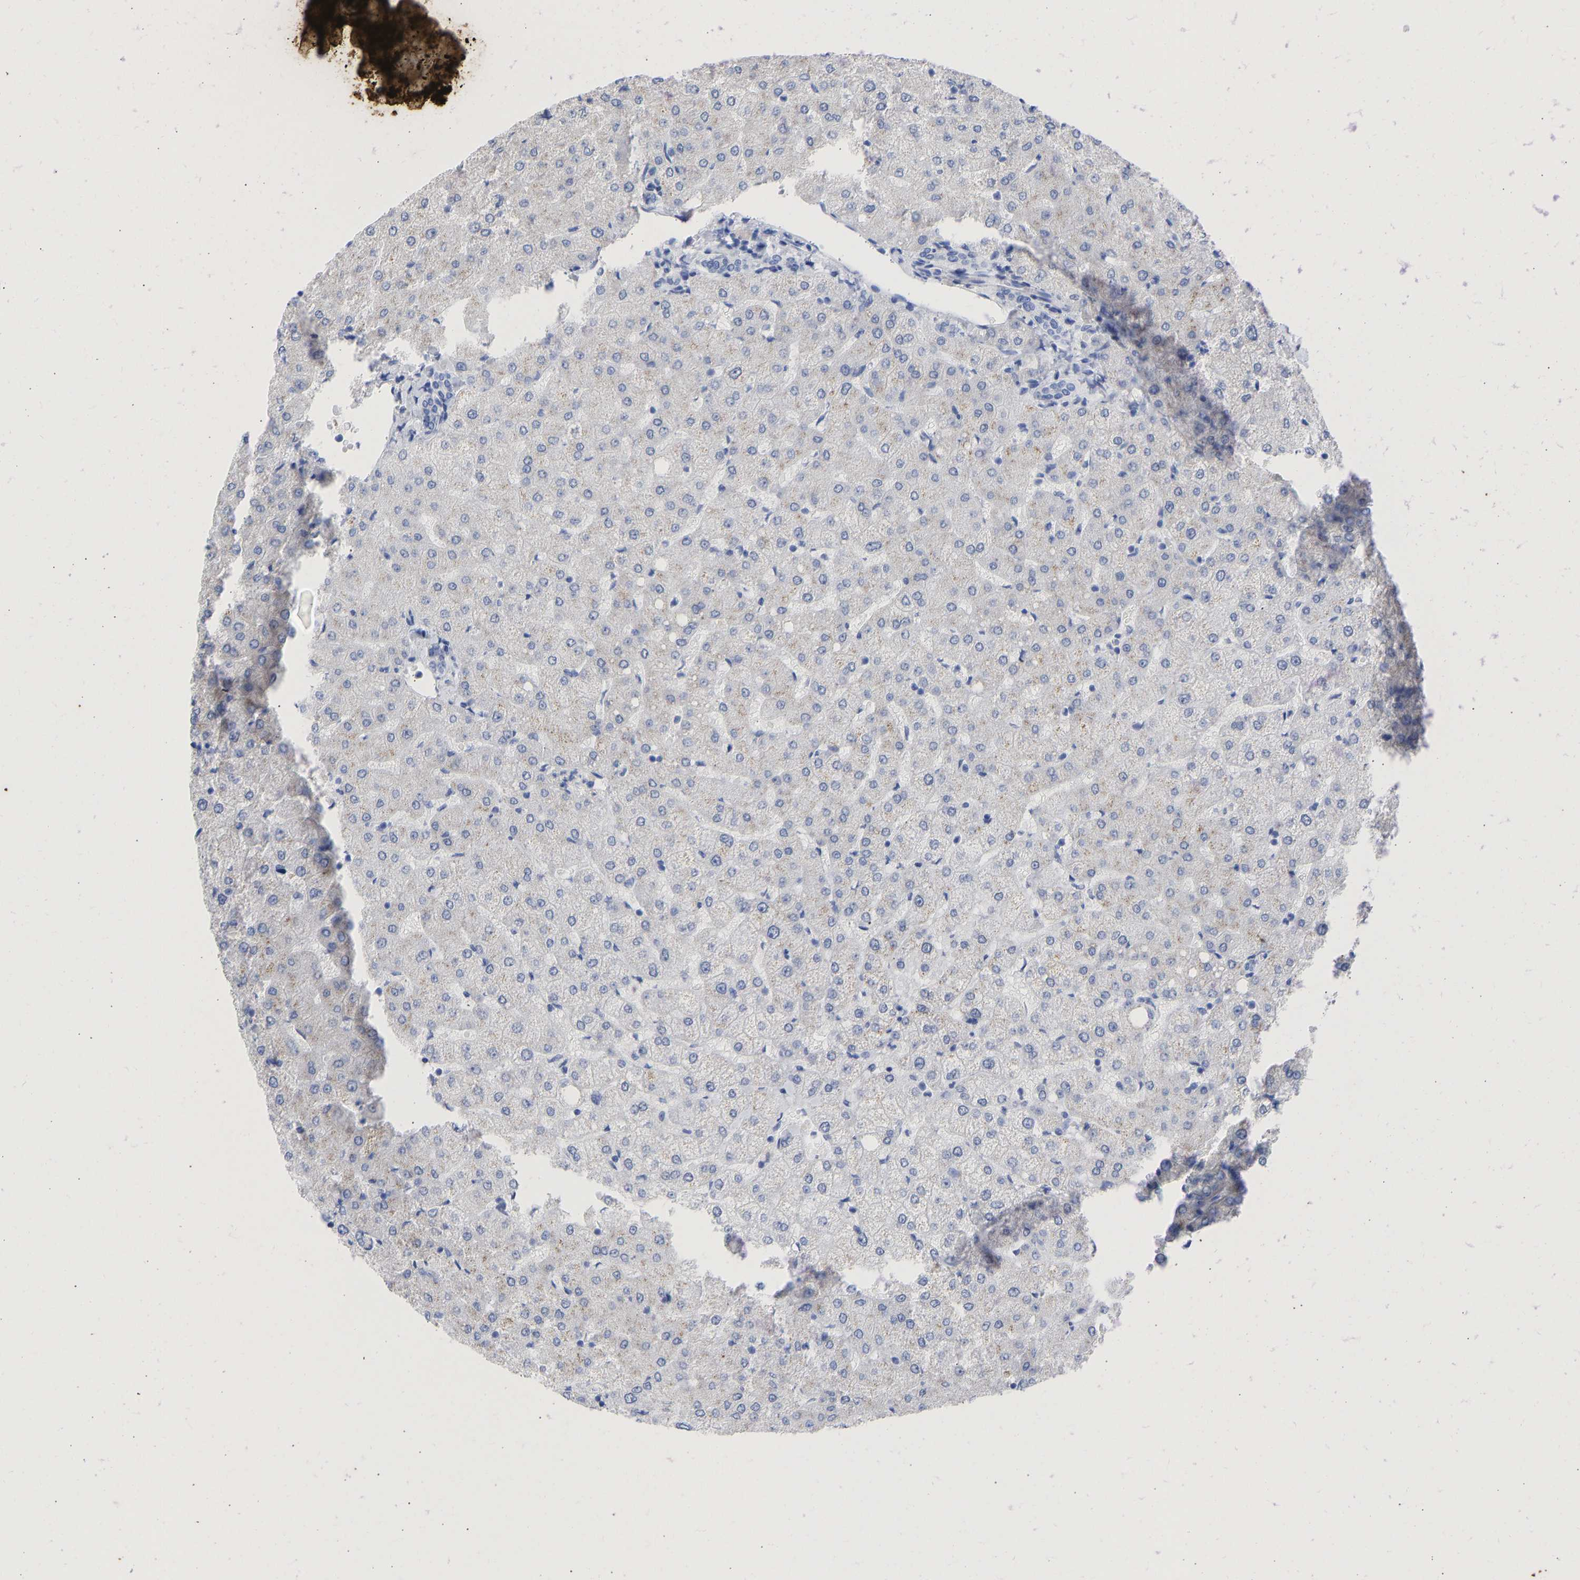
{"staining": {"intensity": "negative", "quantity": "none", "location": "none"}, "tissue": "liver", "cell_type": "Cholangiocytes", "image_type": "normal", "snomed": [{"axis": "morphology", "description": "Normal tissue, NOS"}, {"axis": "topography", "description": "Liver"}], "caption": "Immunohistochemistry (IHC) of benign human liver demonstrates no positivity in cholangiocytes.", "gene": "KRT1", "patient": {"sex": "female", "age": 54}}